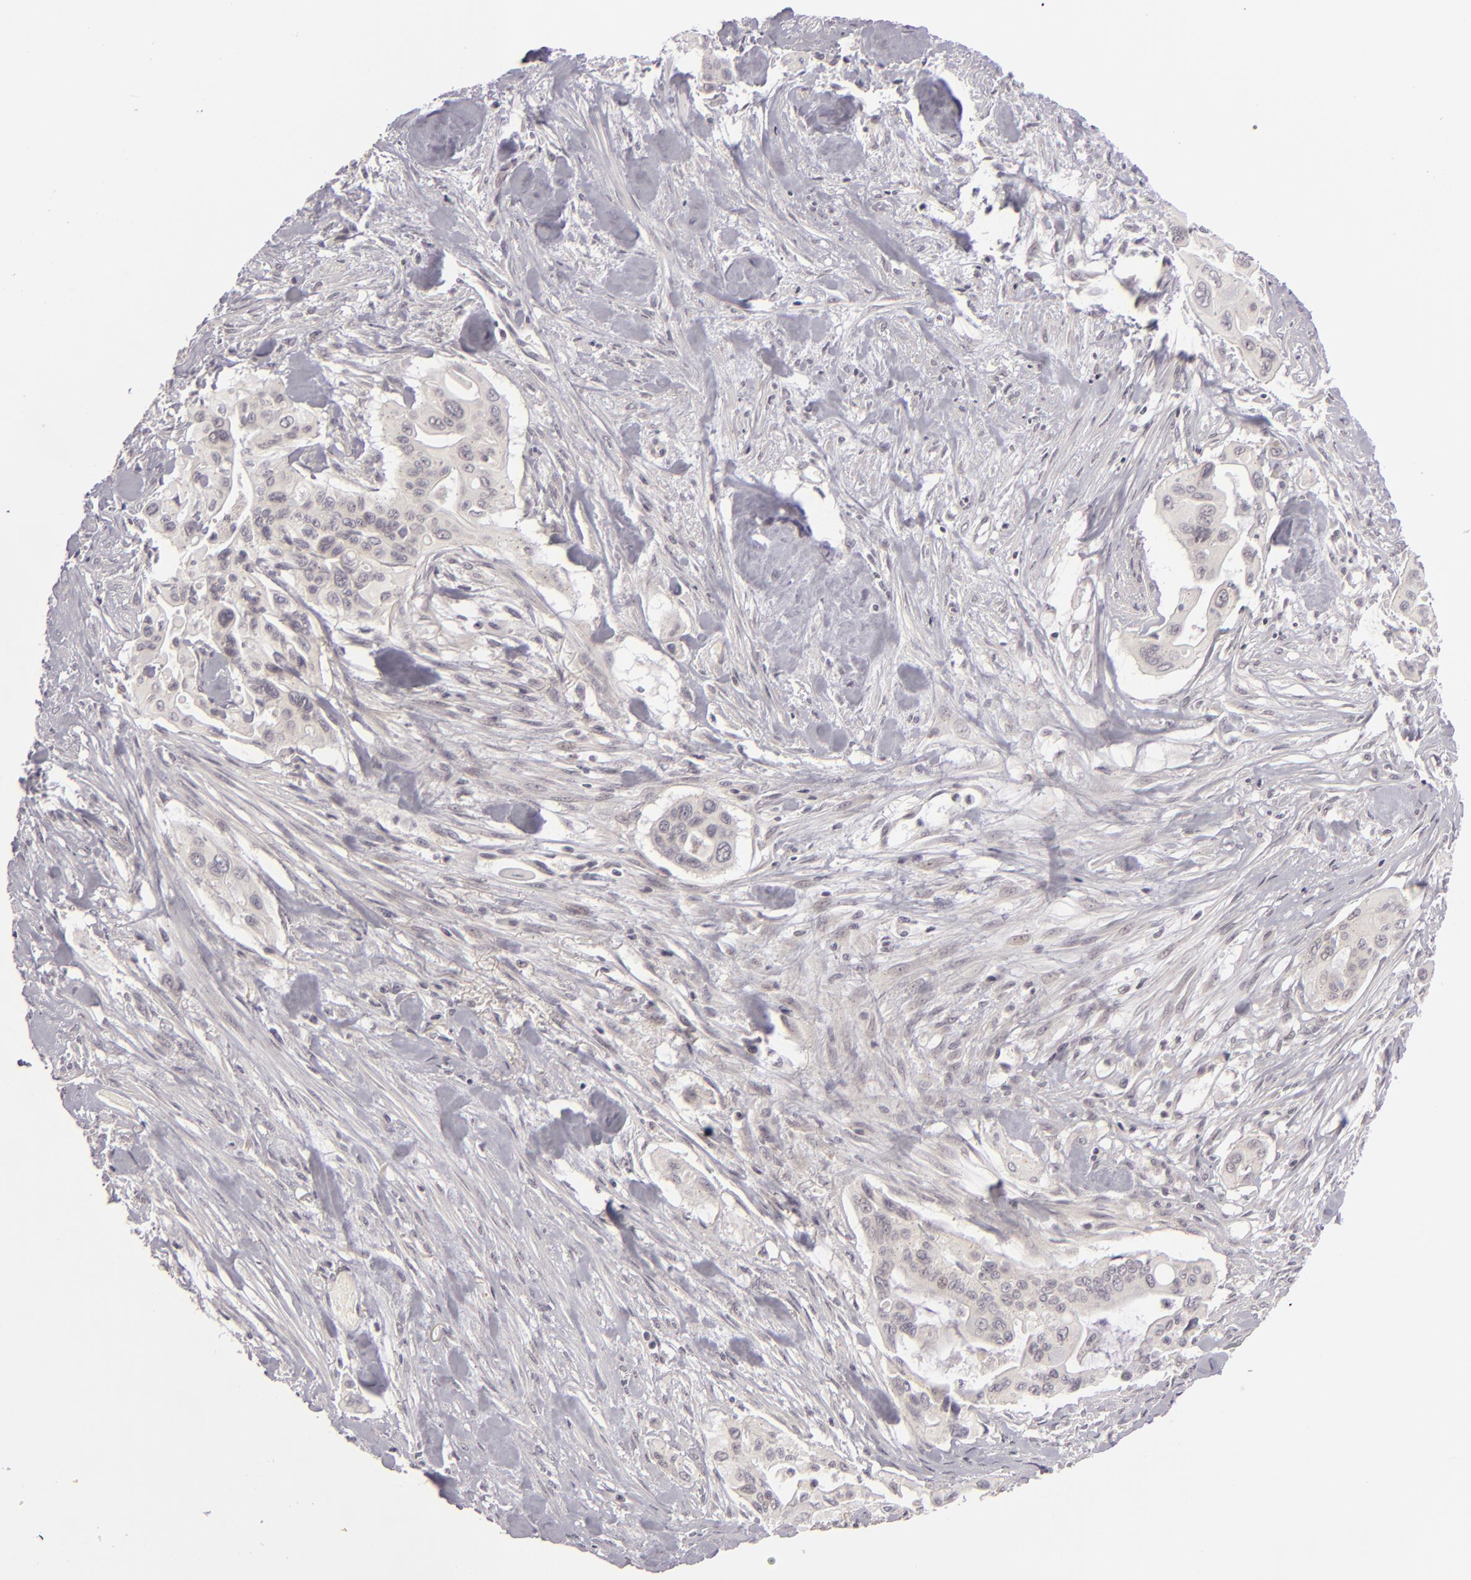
{"staining": {"intensity": "negative", "quantity": "none", "location": "none"}, "tissue": "pancreatic cancer", "cell_type": "Tumor cells", "image_type": "cancer", "snomed": [{"axis": "morphology", "description": "Adenocarcinoma, NOS"}, {"axis": "topography", "description": "Pancreas"}], "caption": "This micrograph is of pancreatic cancer (adenocarcinoma) stained with immunohistochemistry to label a protein in brown with the nuclei are counter-stained blue. There is no staining in tumor cells. The staining is performed using DAB brown chromogen with nuclei counter-stained in using hematoxylin.", "gene": "DLG3", "patient": {"sex": "male", "age": 77}}